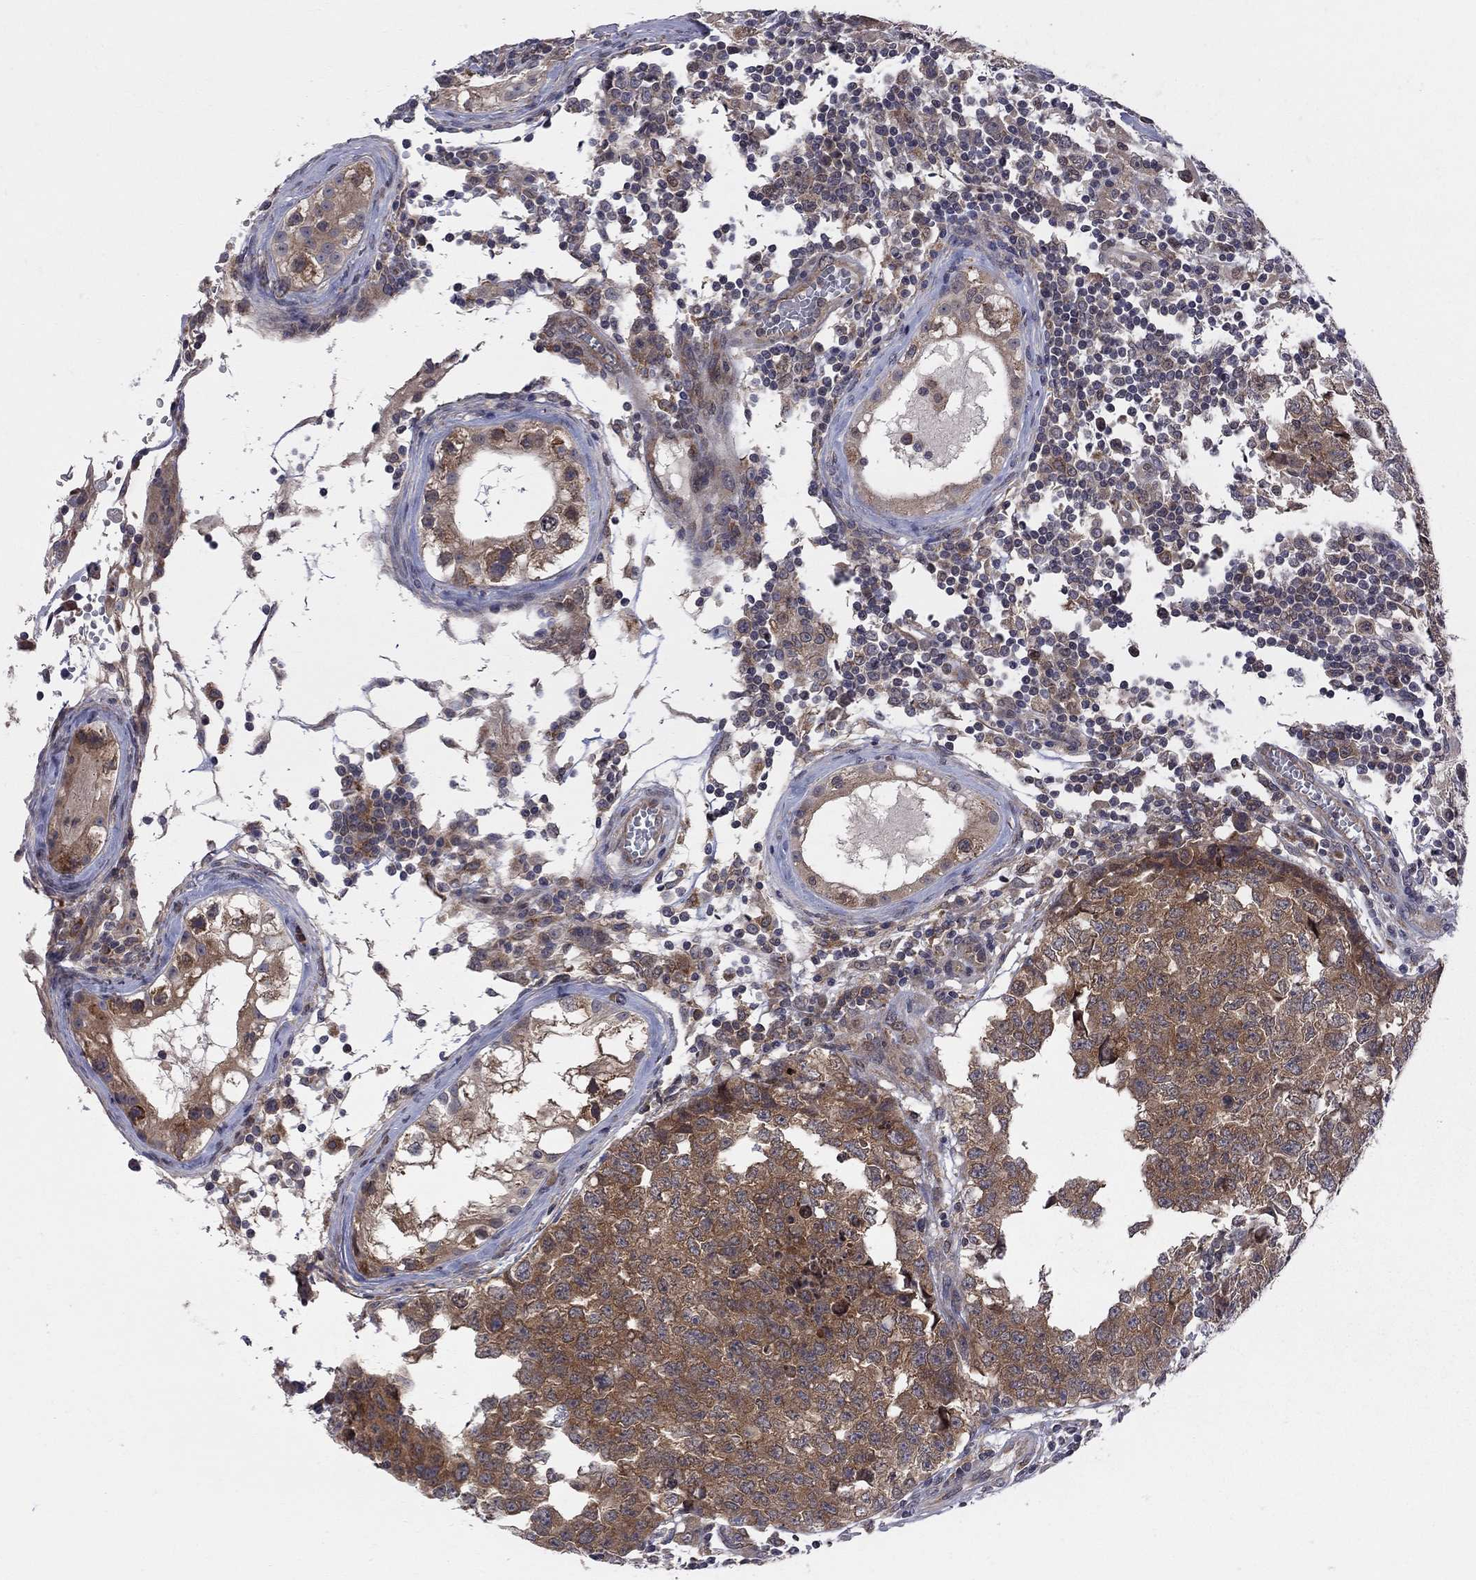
{"staining": {"intensity": "strong", "quantity": ">75%", "location": "cytoplasmic/membranous"}, "tissue": "testis cancer", "cell_type": "Tumor cells", "image_type": "cancer", "snomed": [{"axis": "morphology", "description": "Carcinoma, Embryonal, NOS"}, {"axis": "topography", "description": "Testis"}], "caption": "Immunohistochemistry micrograph of human testis embryonal carcinoma stained for a protein (brown), which reveals high levels of strong cytoplasmic/membranous expression in about >75% of tumor cells.", "gene": "CNOT11", "patient": {"sex": "male", "age": 23}}